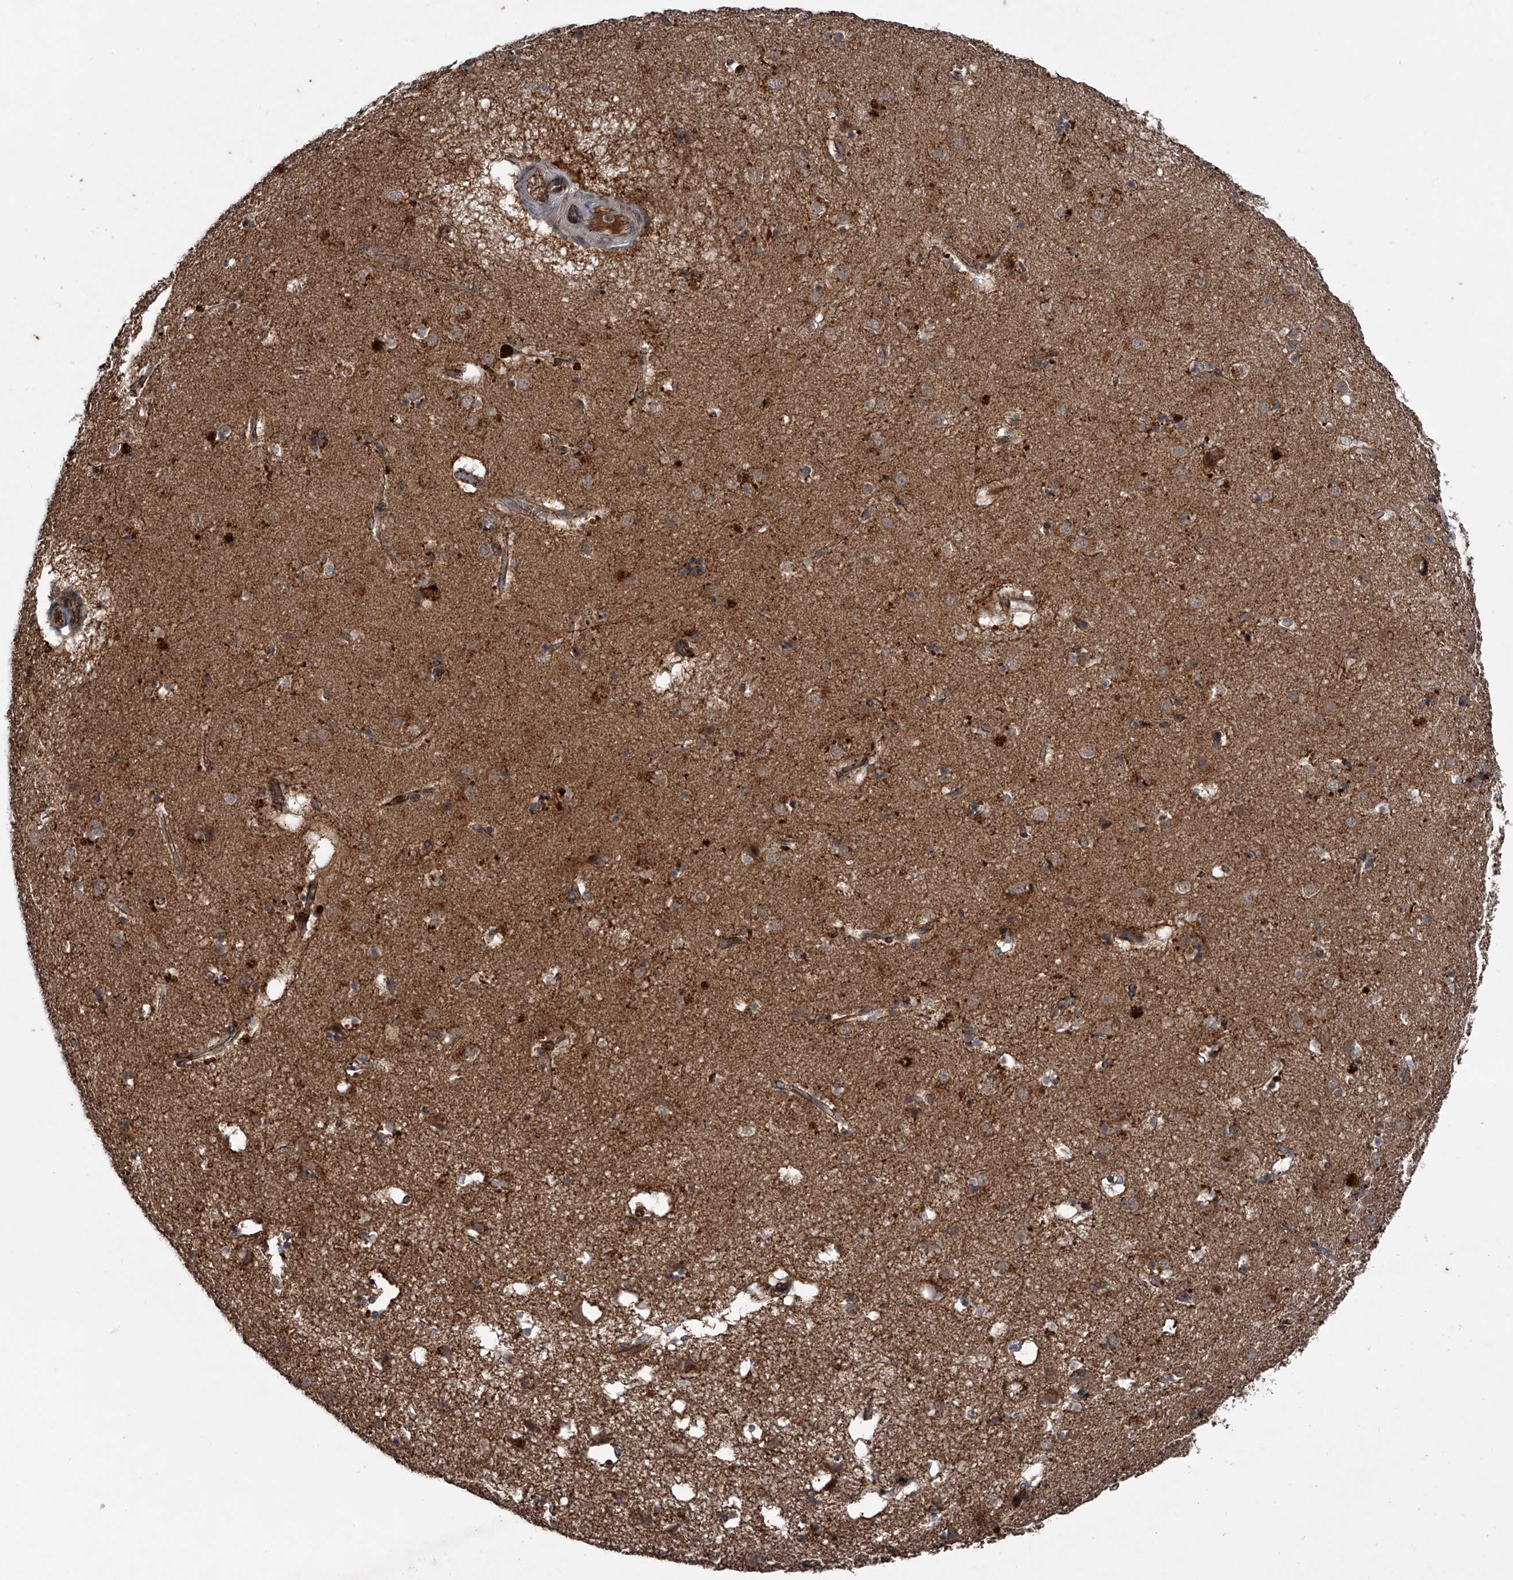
{"staining": {"intensity": "moderate", "quantity": "25%-75%", "location": "cytoplasmic/membranous"}, "tissue": "caudate", "cell_type": "Glial cells", "image_type": "normal", "snomed": [{"axis": "morphology", "description": "Normal tissue, NOS"}, {"axis": "topography", "description": "Lateral ventricle wall"}], "caption": "Immunohistochemistry (DAB (3,3'-diaminobenzidine)) staining of unremarkable caudate shows moderate cytoplasmic/membranous protein positivity in approximately 25%-75% of glial cells. The staining was performed using DAB (3,3'-diaminobenzidine), with brown indicating positive protein expression. Nuclei are stained blue with hematoxylin.", "gene": "MAPKAP1", "patient": {"sex": "male", "age": 70}}